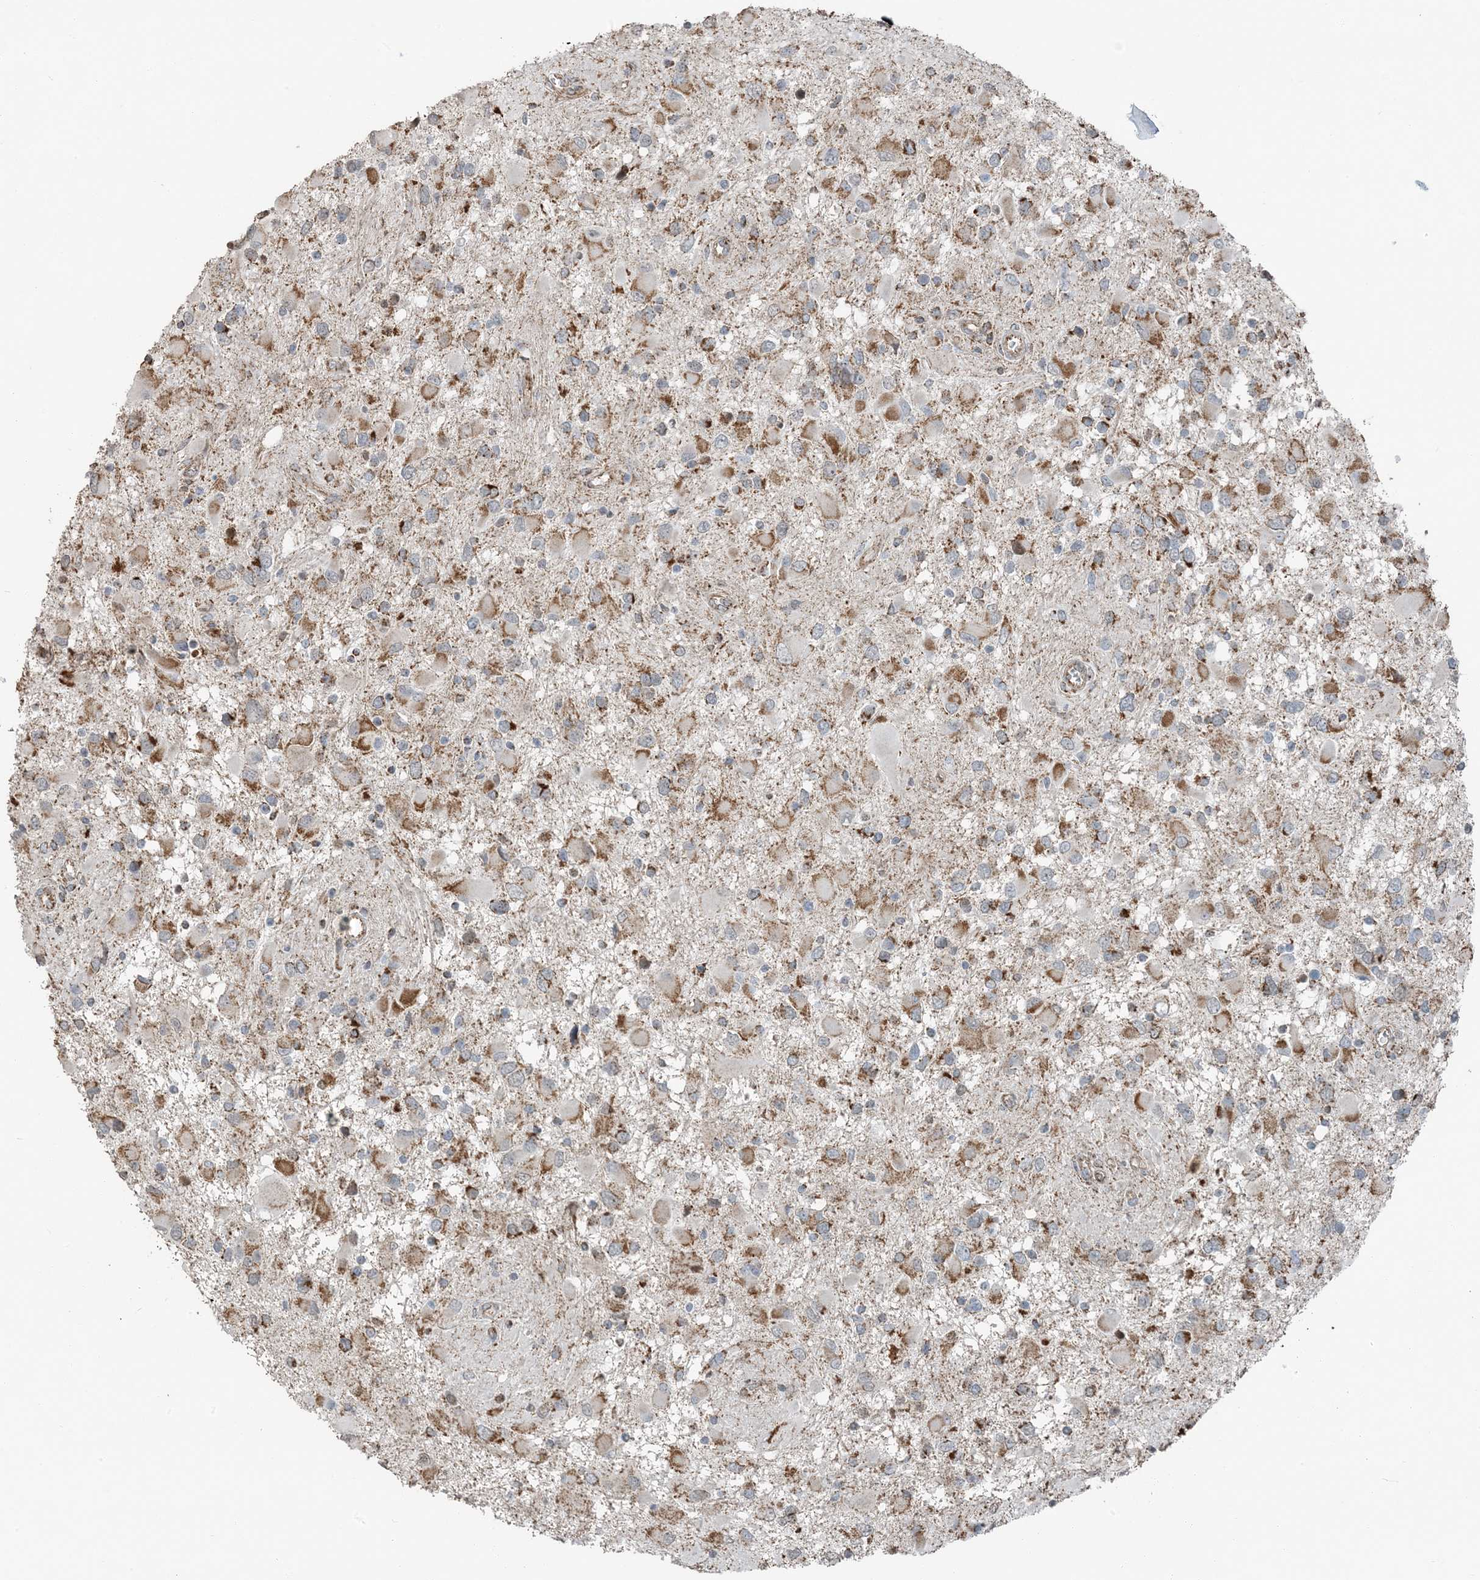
{"staining": {"intensity": "moderate", "quantity": ">75%", "location": "cytoplasmic/membranous"}, "tissue": "glioma", "cell_type": "Tumor cells", "image_type": "cancer", "snomed": [{"axis": "morphology", "description": "Glioma, malignant, High grade"}, {"axis": "topography", "description": "Brain"}], "caption": "Tumor cells reveal medium levels of moderate cytoplasmic/membranous staining in about >75% of cells in glioma. (DAB (3,3'-diaminobenzidine) IHC with brightfield microscopy, high magnification).", "gene": "PILRB", "patient": {"sex": "male", "age": 53}}